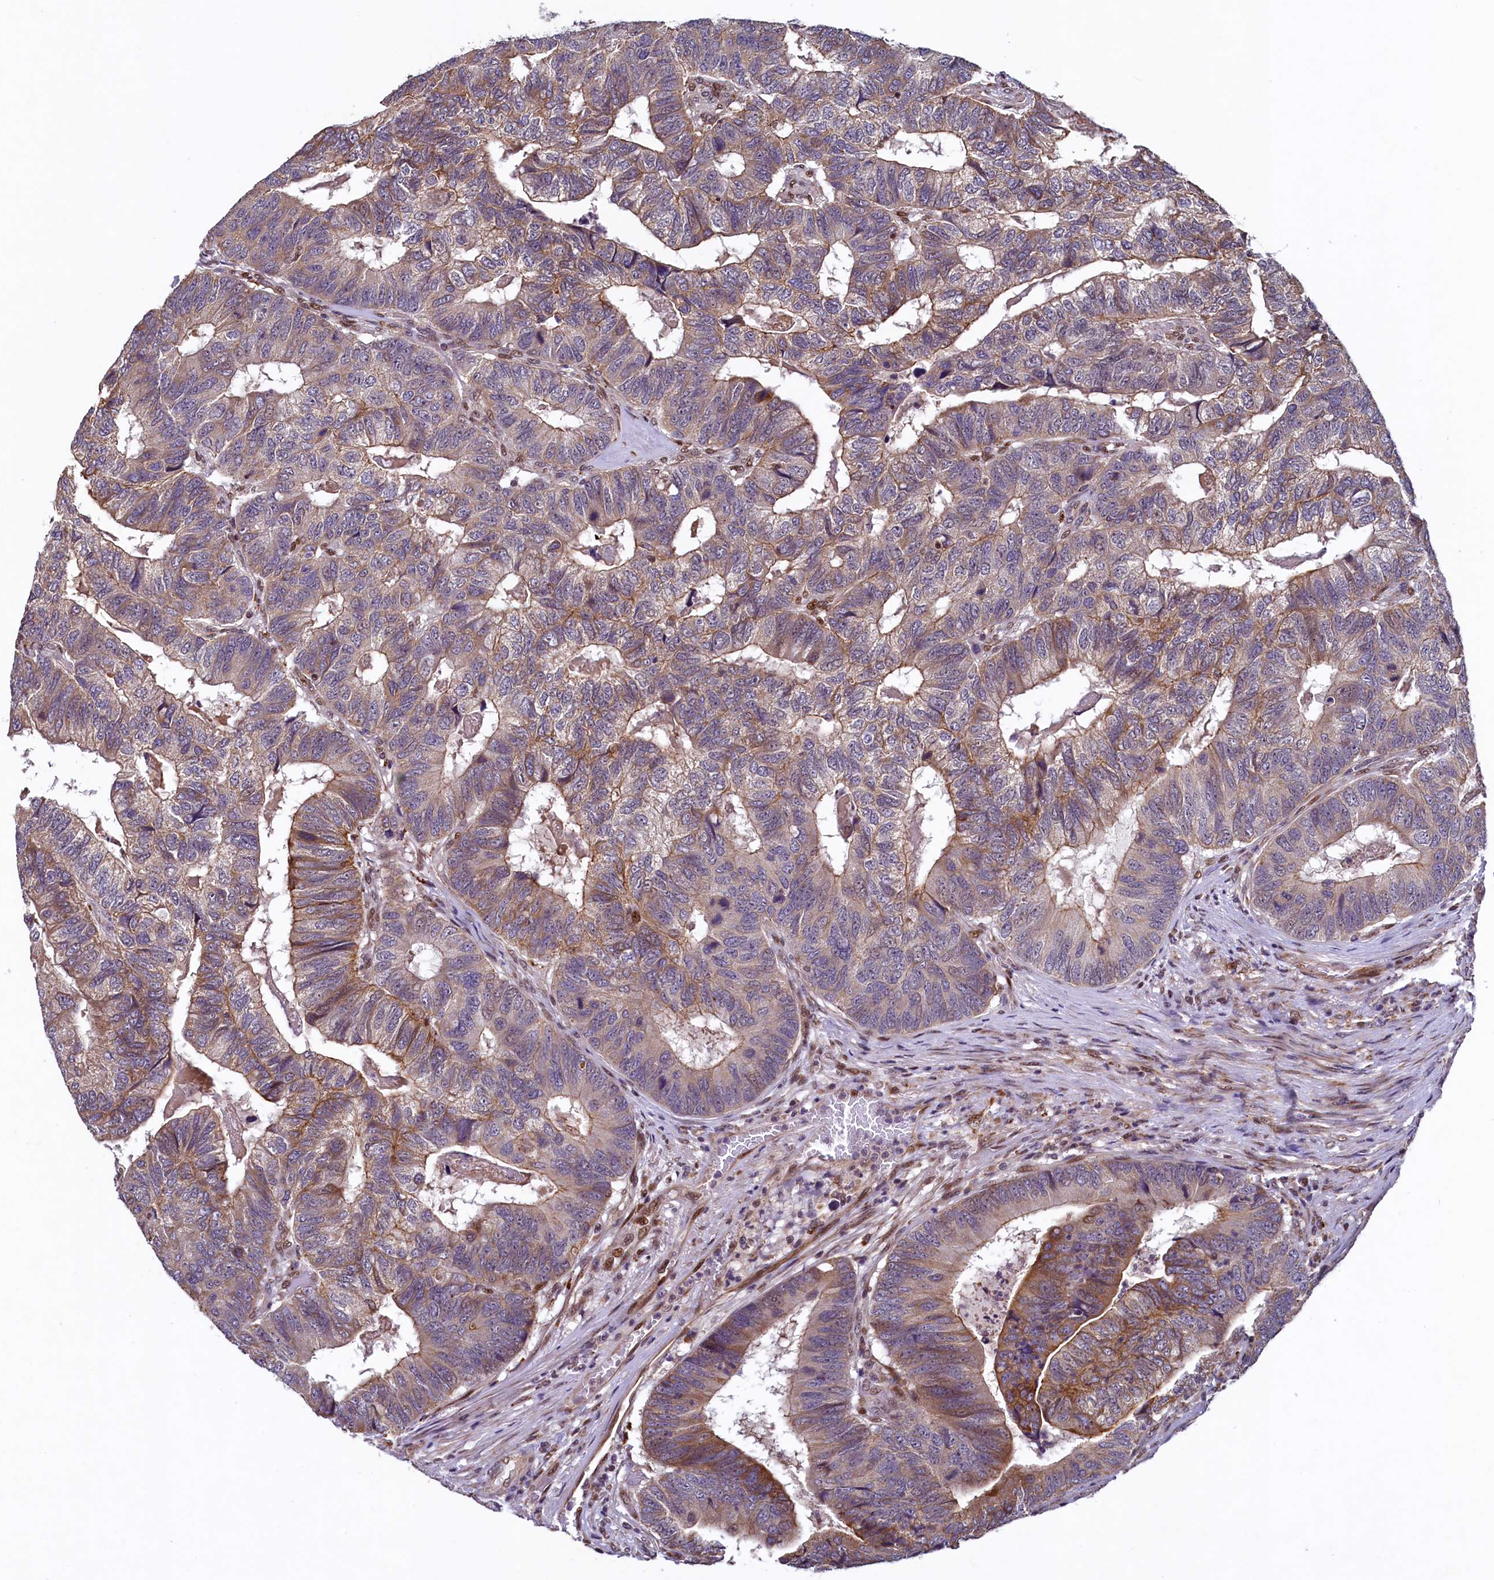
{"staining": {"intensity": "moderate", "quantity": "25%-75%", "location": "cytoplasmic/membranous"}, "tissue": "colorectal cancer", "cell_type": "Tumor cells", "image_type": "cancer", "snomed": [{"axis": "morphology", "description": "Adenocarcinoma, NOS"}, {"axis": "topography", "description": "Colon"}], "caption": "DAB immunohistochemical staining of colorectal cancer (adenocarcinoma) demonstrates moderate cytoplasmic/membranous protein positivity in approximately 25%-75% of tumor cells.", "gene": "ZNF577", "patient": {"sex": "female", "age": 67}}